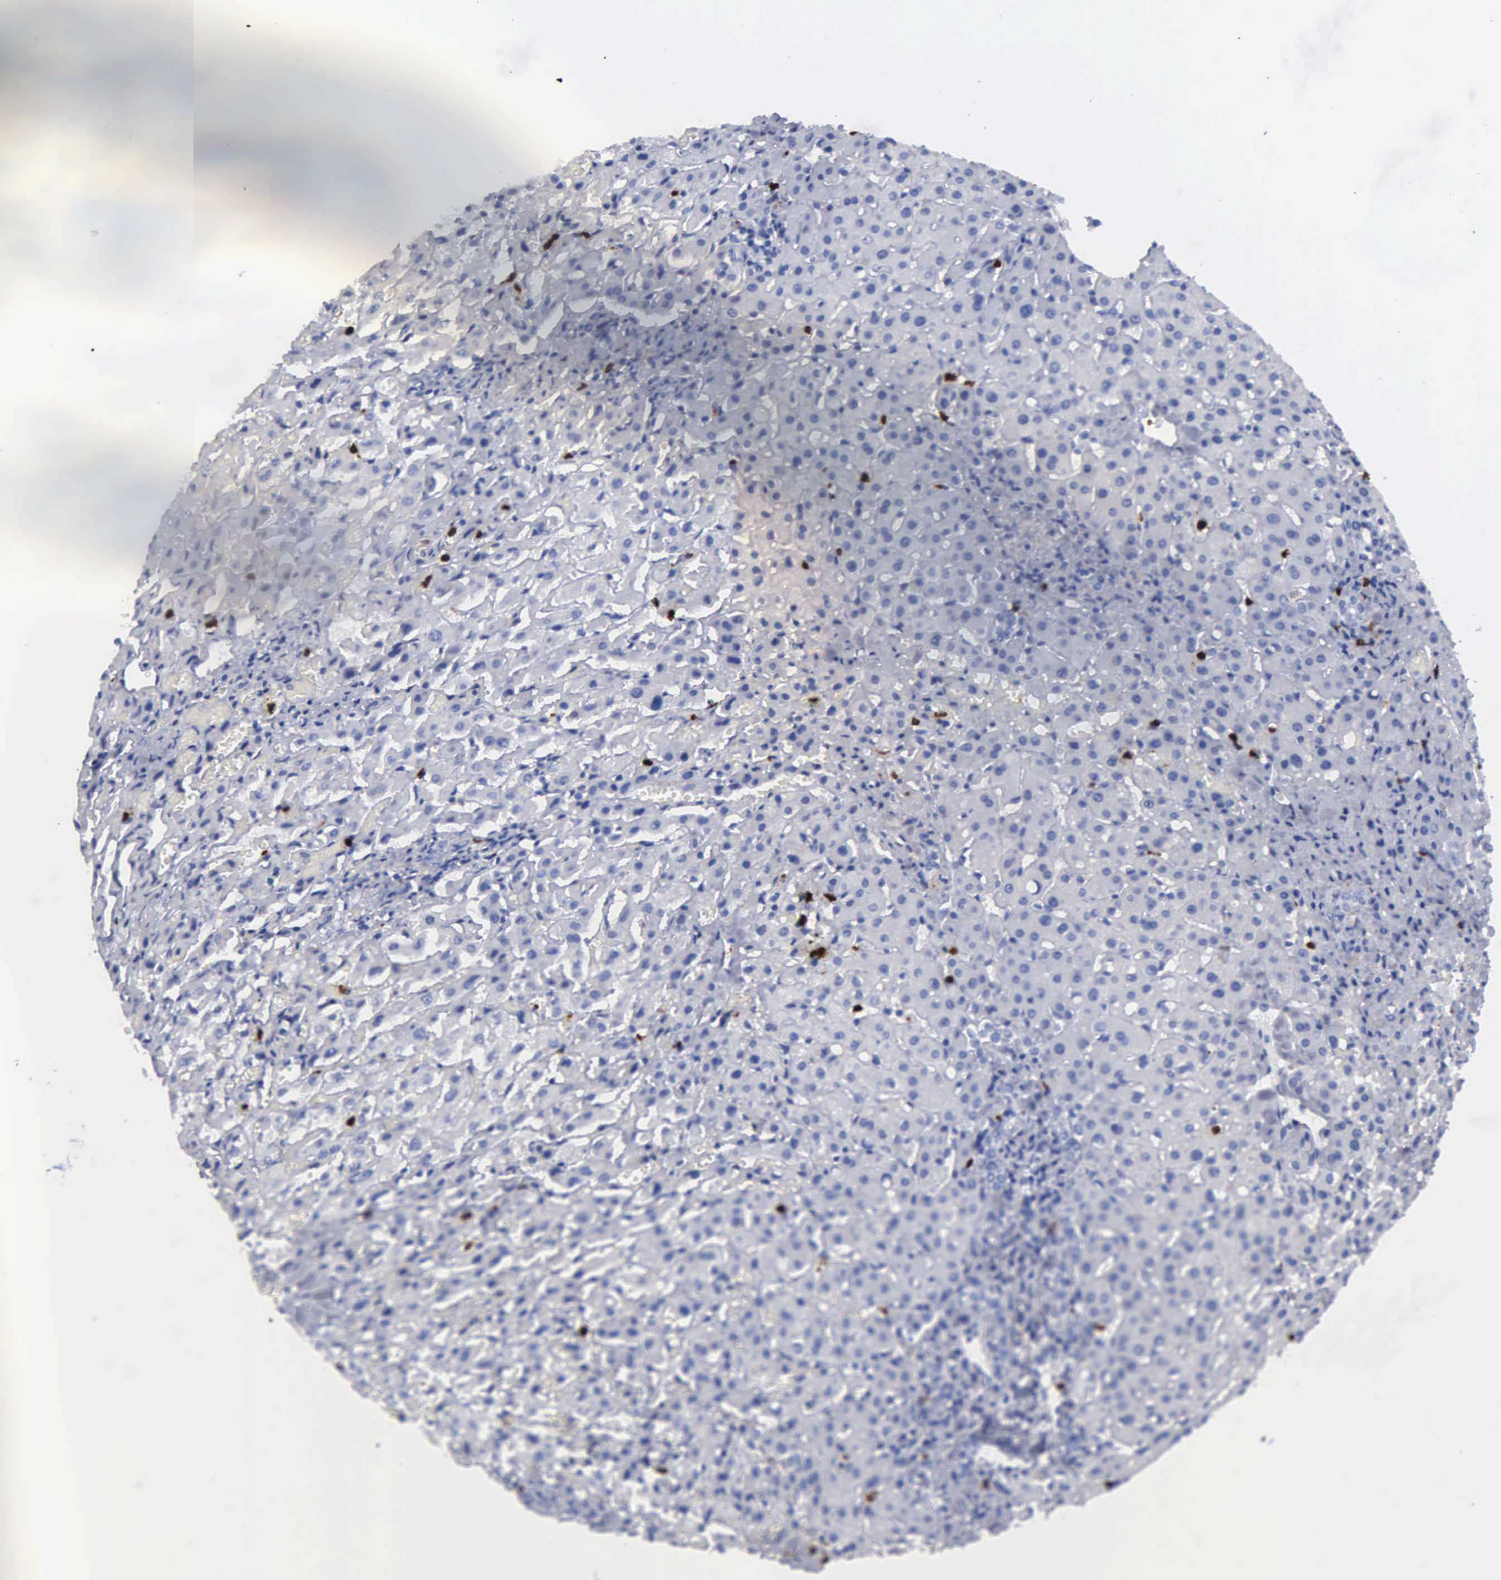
{"staining": {"intensity": "negative", "quantity": "none", "location": "none"}, "tissue": "liver", "cell_type": "Cholangiocytes", "image_type": "normal", "snomed": [{"axis": "morphology", "description": "Normal tissue, NOS"}, {"axis": "topography", "description": "Liver"}], "caption": "Human liver stained for a protein using immunohistochemistry demonstrates no positivity in cholangiocytes.", "gene": "CTSG", "patient": {"sex": "female", "age": 27}}